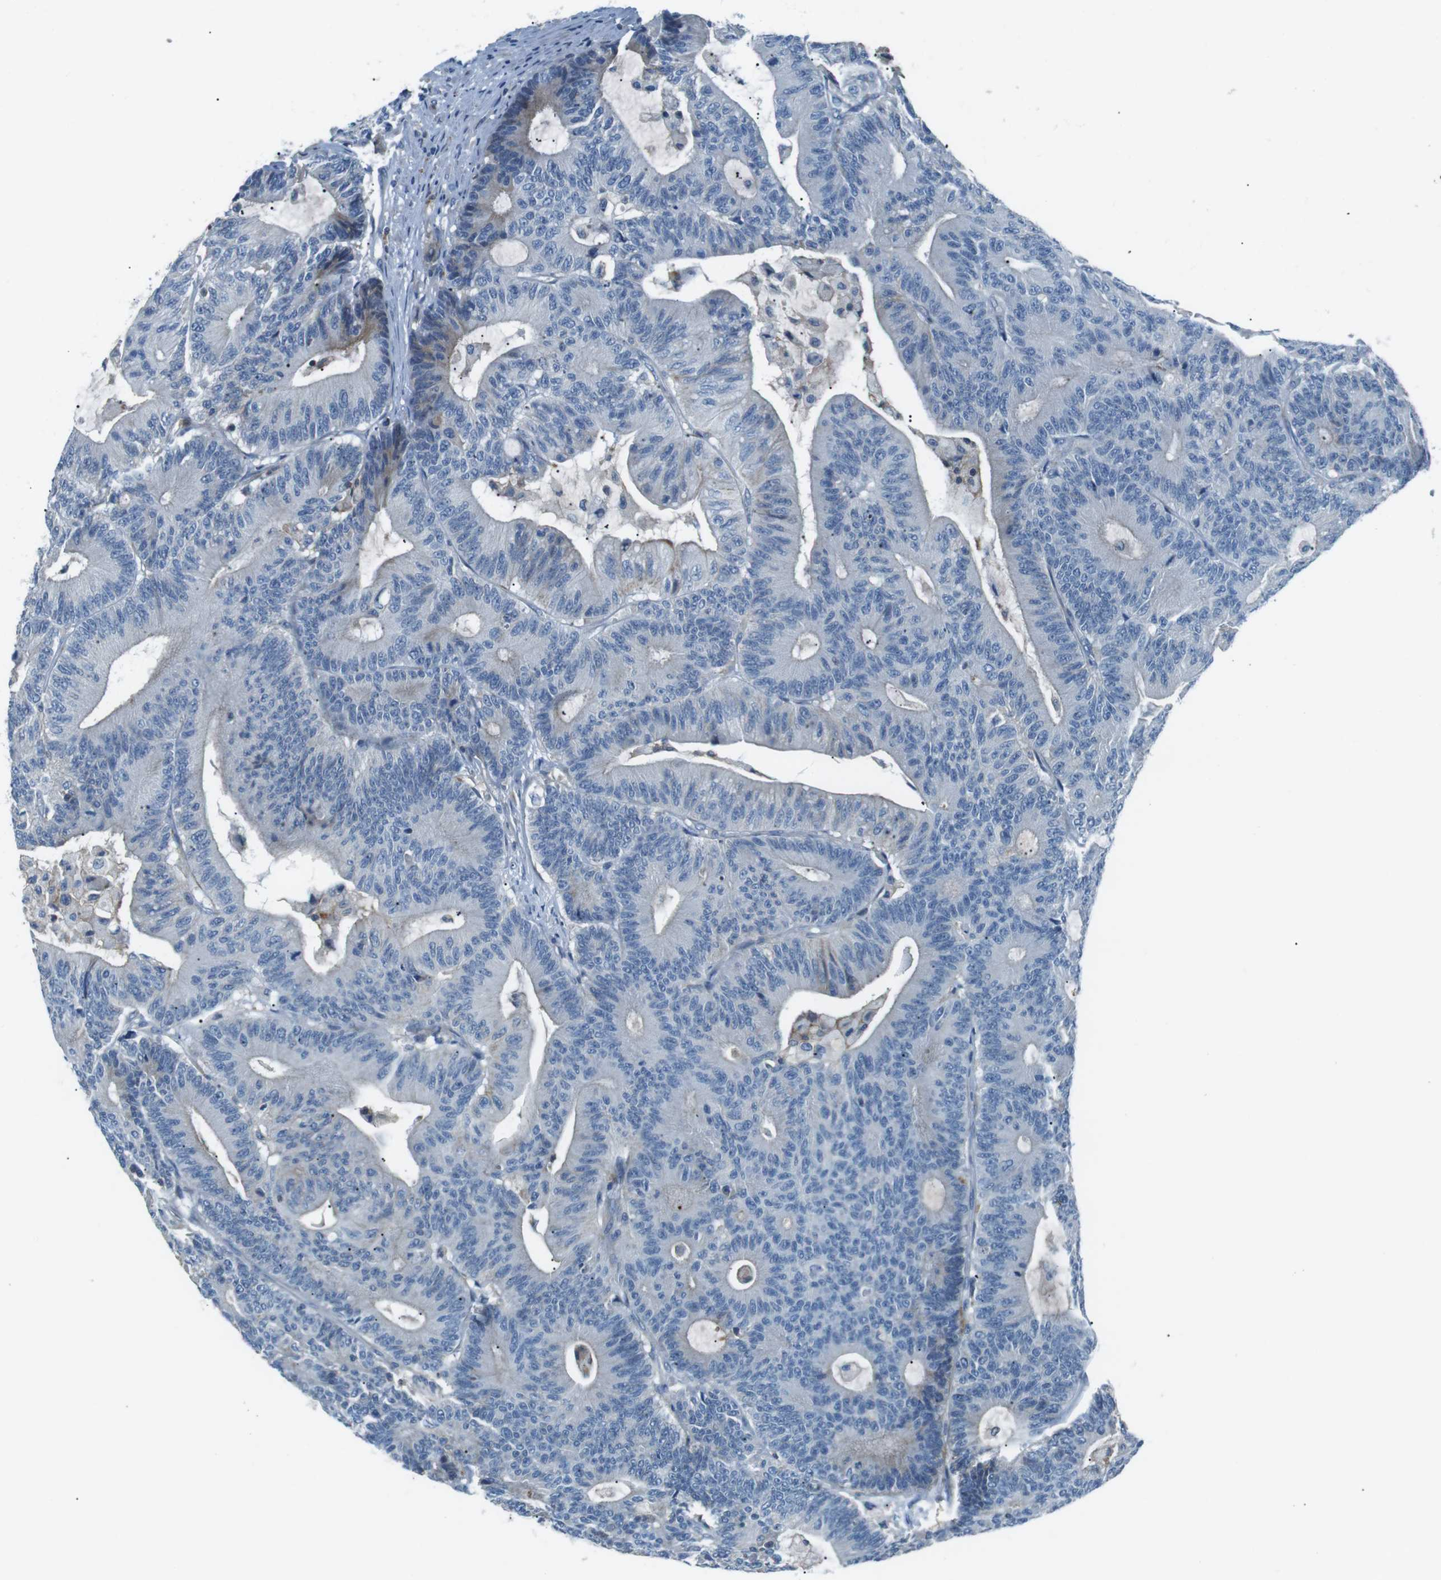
{"staining": {"intensity": "weak", "quantity": "<25%", "location": "cytoplasmic/membranous"}, "tissue": "colorectal cancer", "cell_type": "Tumor cells", "image_type": "cancer", "snomed": [{"axis": "morphology", "description": "Adenocarcinoma, NOS"}, {"axis": "topography", "description": "Colon"}], "caption": "Histopathology image shows no protein expression in tumor cells of colorectal cancer (adenocarcinoma) tissue.", "gene": "ARVCF", "patient": {"sex": "female", "age": 84}}